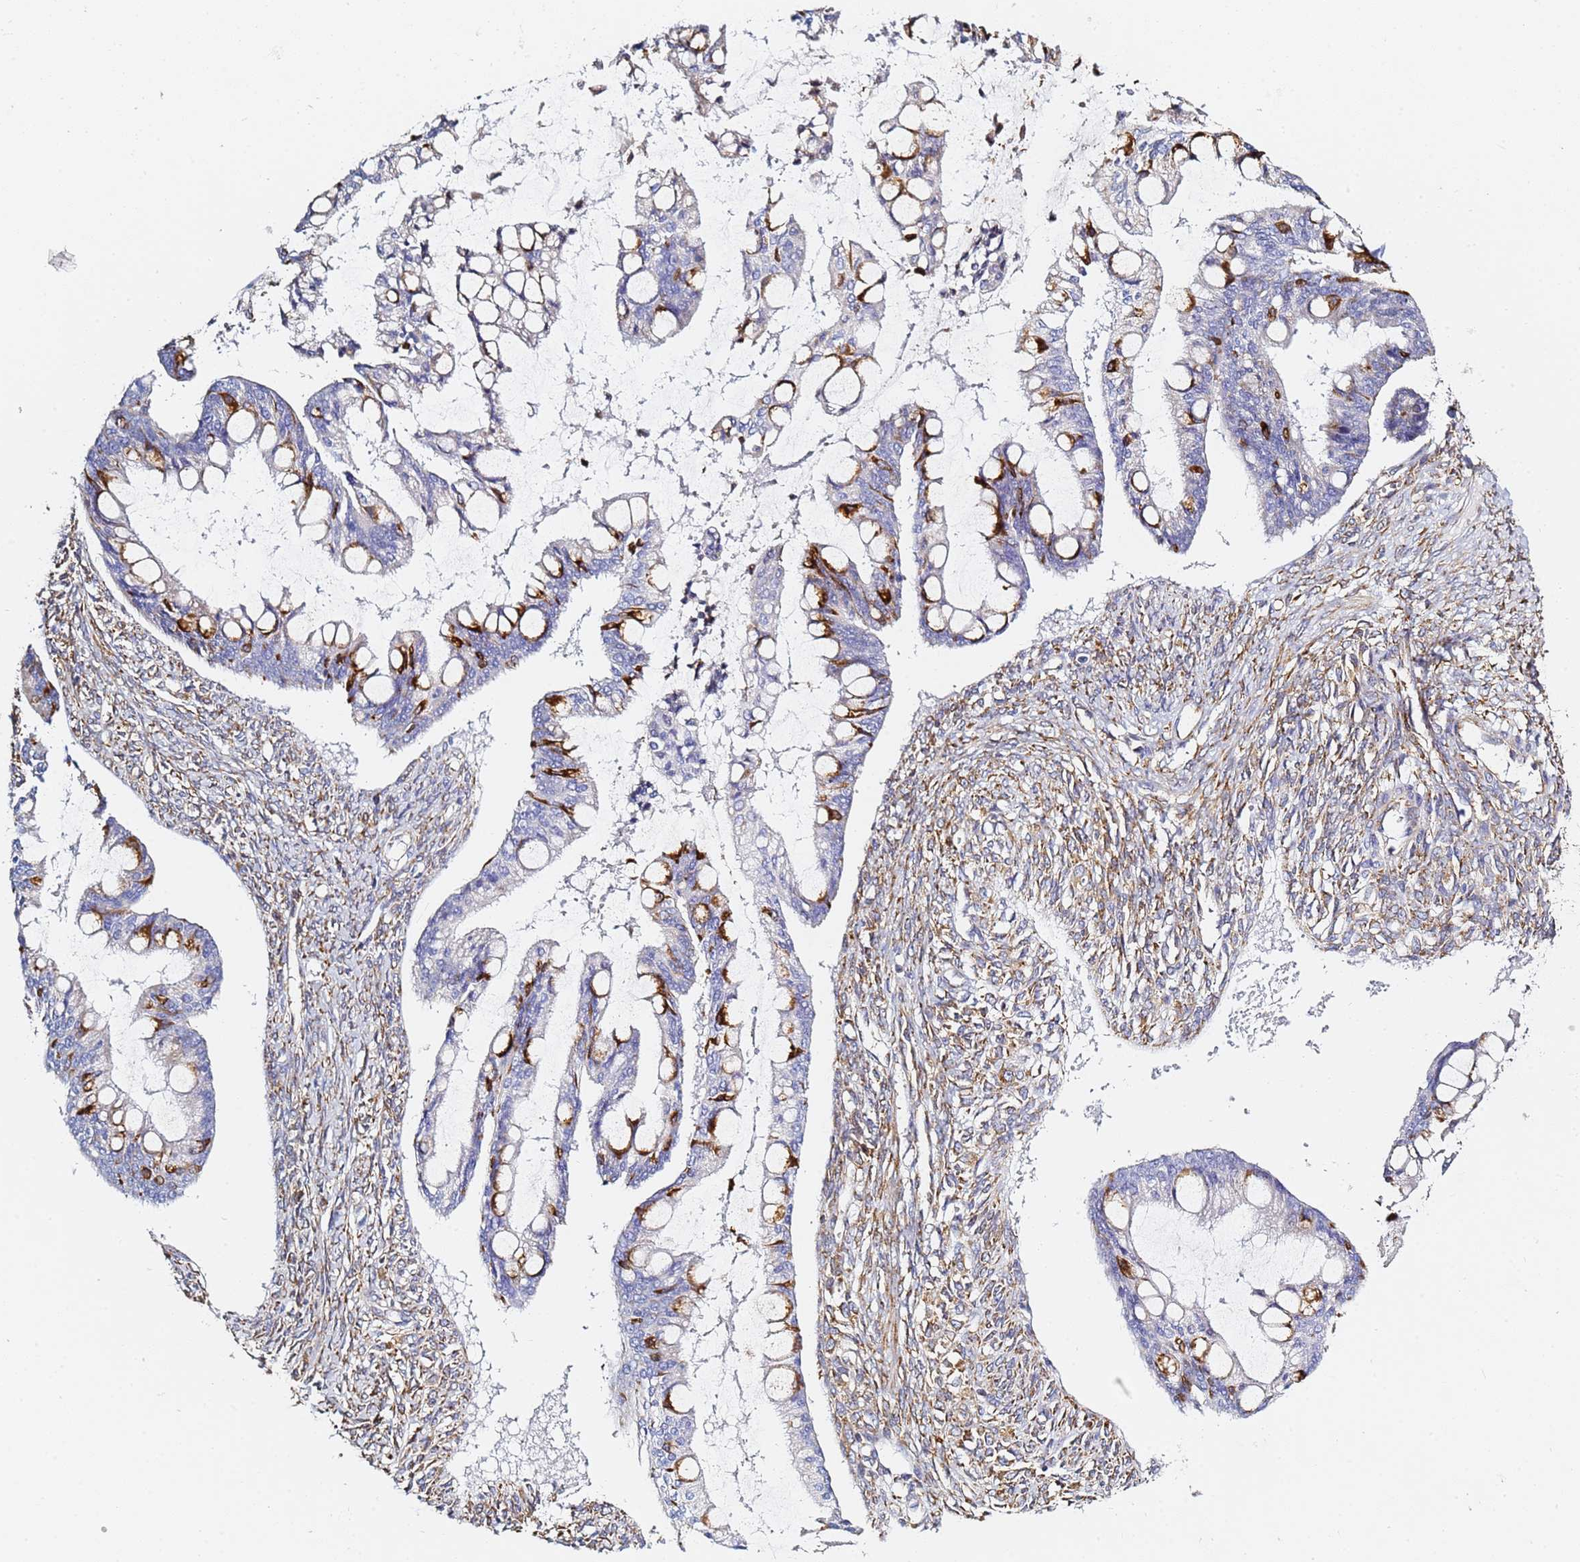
{"staining": {"intensity": "strong", "quantity": "<25%", "location": "cytoplasmic/membranous"}, "tissue": "ovarian cancer", "cell_type": "Tumor cells", "image_type": "cancer", "snomed": [{"axis": "morphology", "description": "Cystadenocarcinoma, mucinous, NOS"}, {"axis": "topography", "description": "Ovary"}], "caption": "This is a histology image of immunohistochemistry (IHC) staining of mucinous cystadenocarcinoma (ovarian), which shows strong positivity in the cytoplasmic/membranous of tumor cells.", "gene": "GDAP2", "patient": {"sex": "female", "age": 73}}